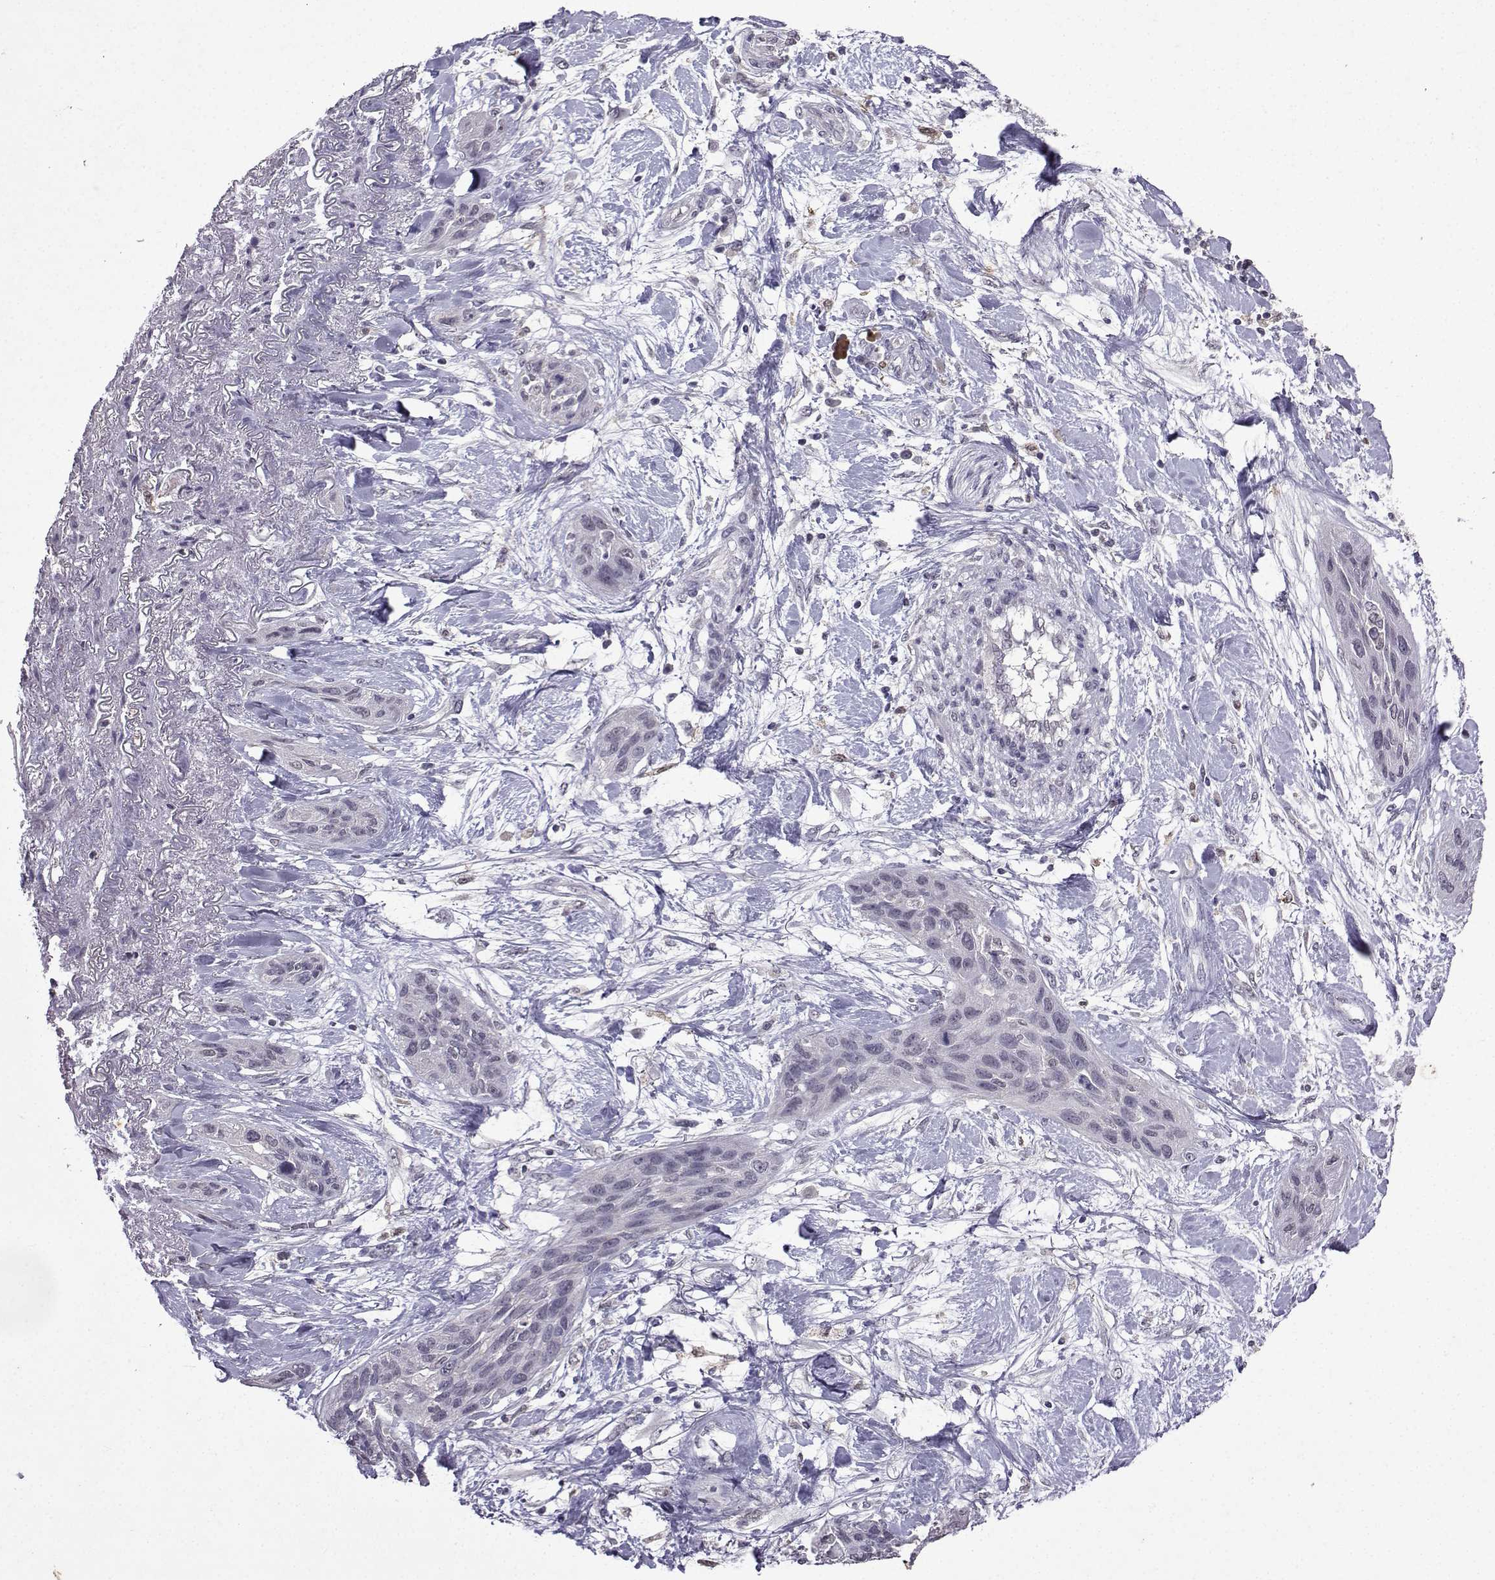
{"staining": {"intensity": "negative", "quantity": "none", "location": "none"}, "tissue": "lung cancer", "cell_type": "Tumor cells", "image_type": "cancer", "snomed": [{"axis": "morphology", "description": "Squamous cell carcinoma, NOS"}, {"axis": "topography", "description": "Lung"}], "caption": "Human squamous cell carcinoma (lung) stained for a protein using immunohistochemistry (IHC) shows no staining in tumor cells.", "gene": "CCL28", "patient": {"sex": "female", "age": 70}}